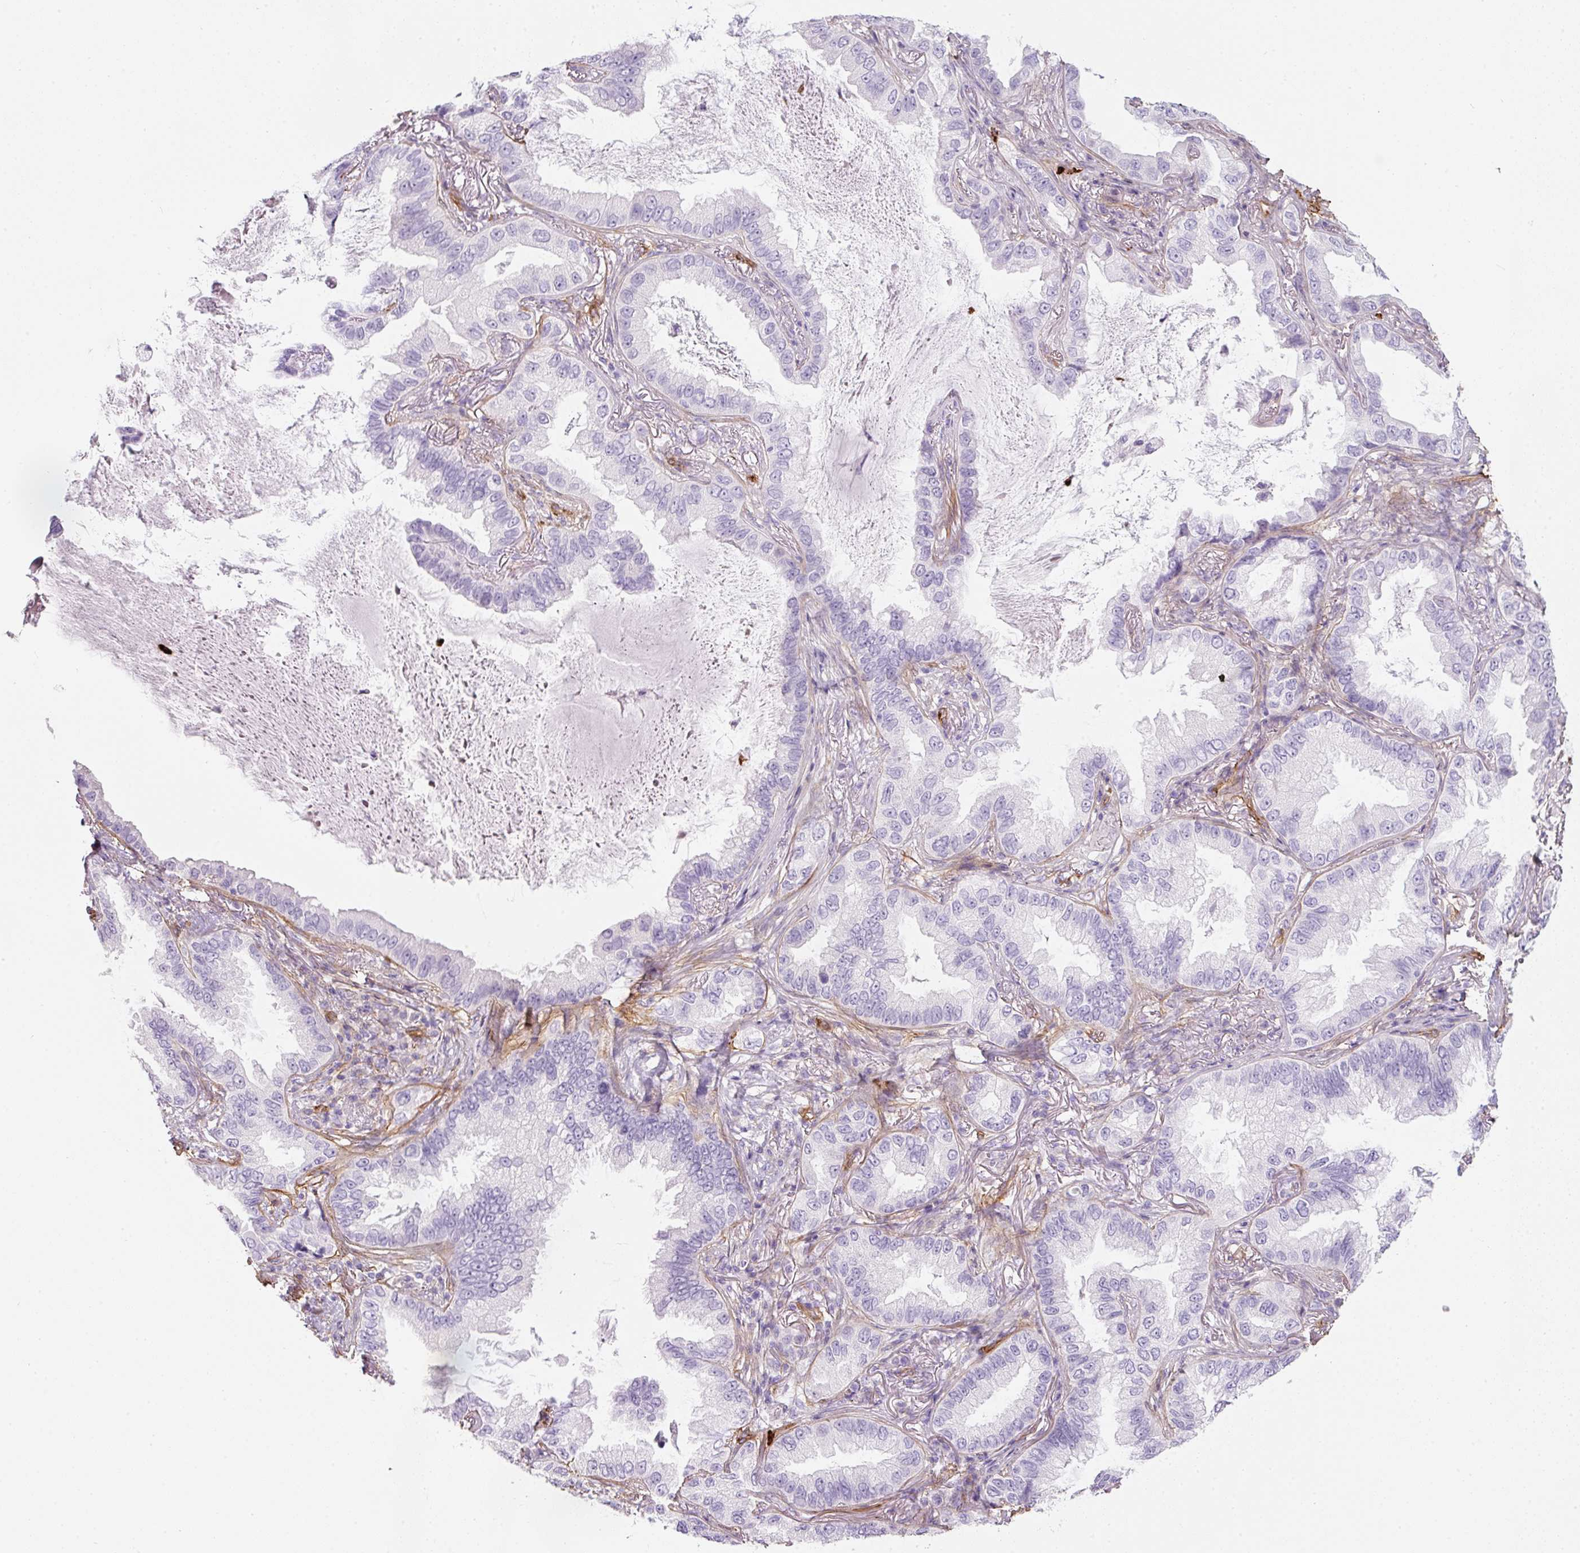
{"staining": {"intensity": "negative", "quantity": "none", "location": "none"}, "tissue": "lung cancer", "cell_type": "Tumor cells", "image_type": "cancer", "snomed": [{"axis": "morphology", "description": "Adenocarcinoma, NOS"}, {"axis": "topography", "description": "Lung"}], "caption": "Lung cancer (adenocarcinoma) was stained to show a protein in brown. There is no significant expression in tumor cells.", "gene": "LOXL4", "patient": {"sex": "female", "age": 69}}